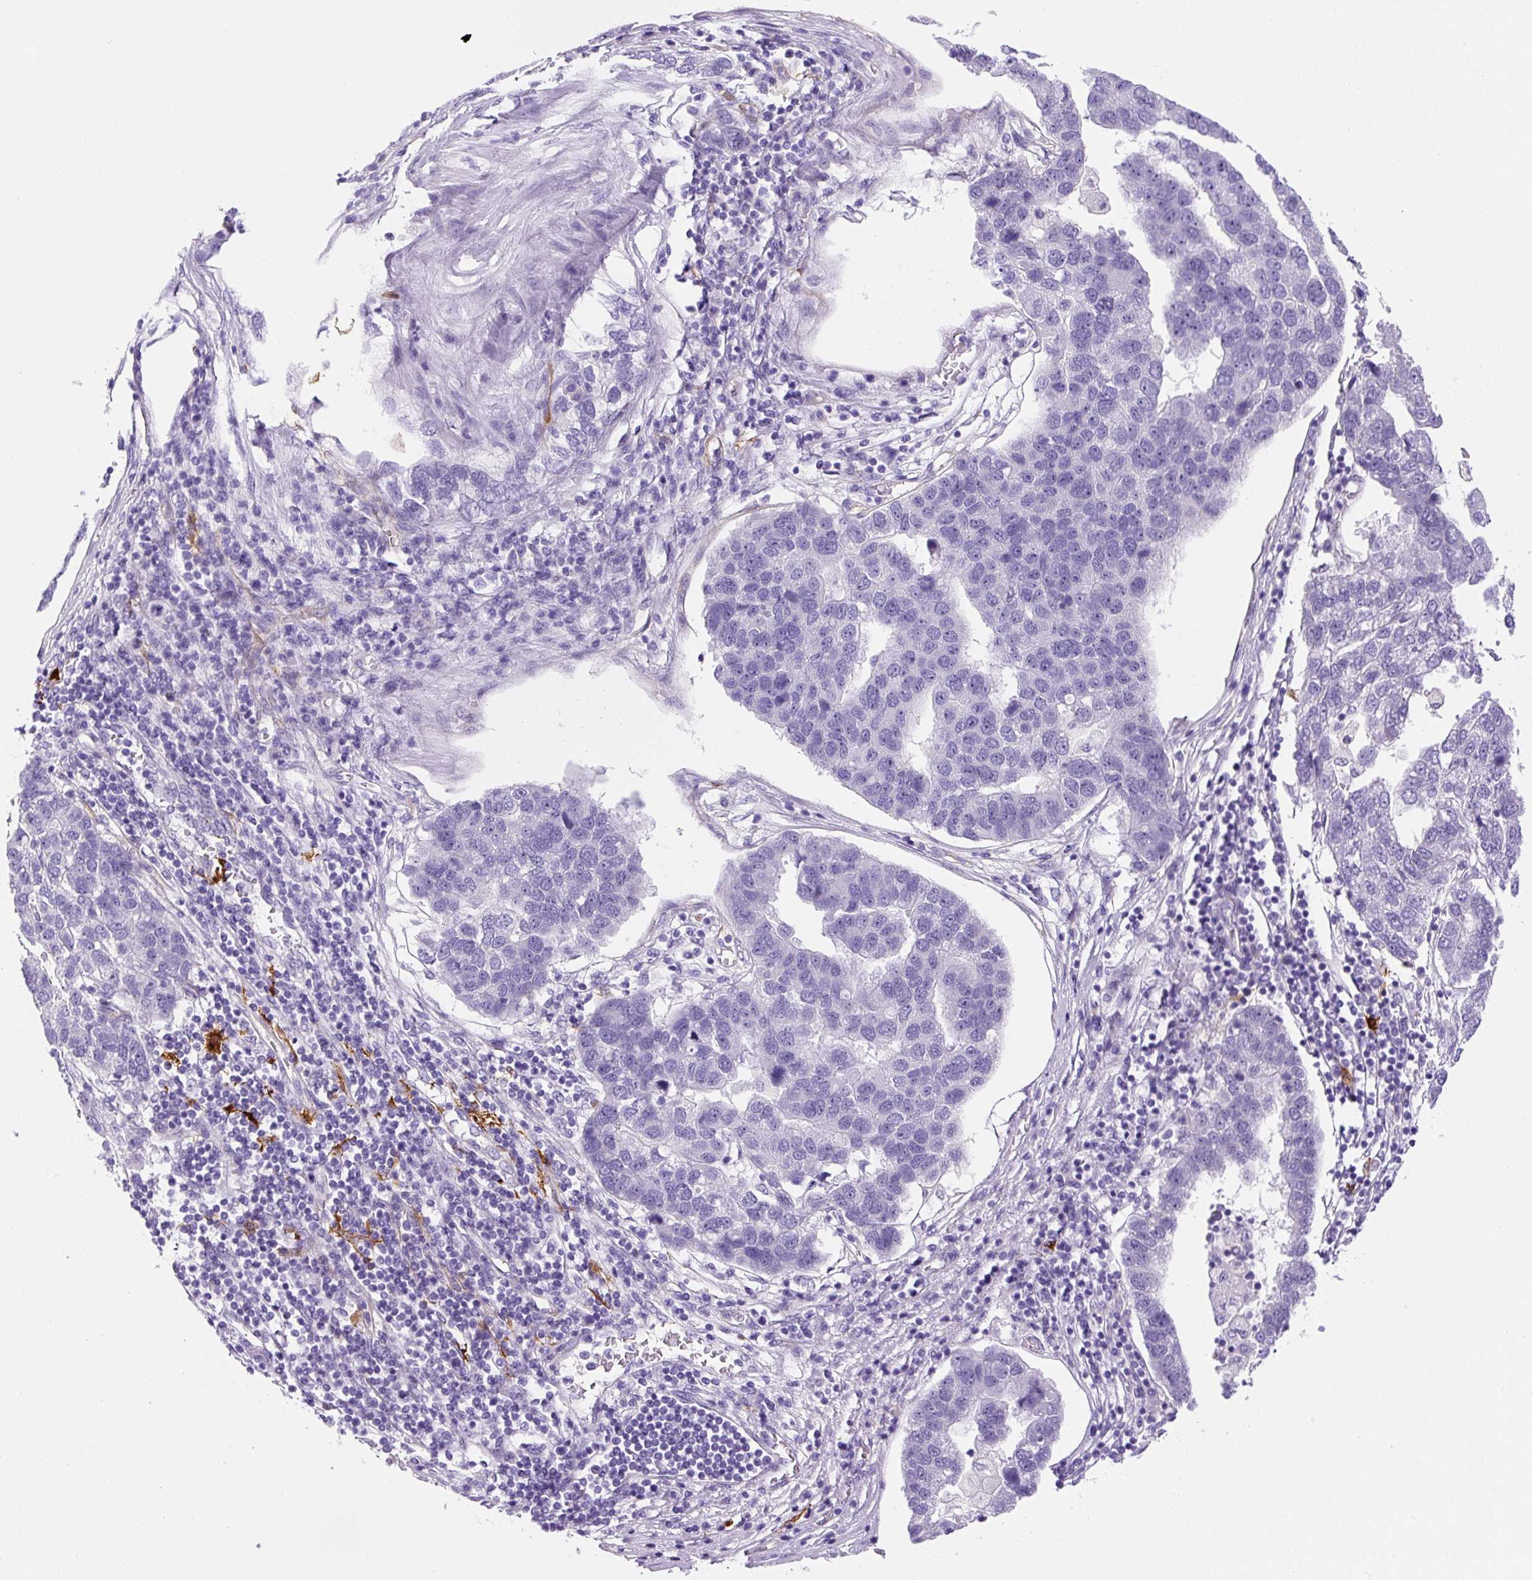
{"staining": {"intensity": "negative", "quantity": "none", "location": "none"}, "tissue": "pancreatic cancer", "cell_type": "Tumor cells", "image_type": "cancer", "snomed": [{"axis": "morphology", "description": "Adenocarcinoma, NOS"}, {"axis": "topography", "description": "Pancreas"}], "caption": "Protein analysis of pancreatic cancer (adenocarcinoma) reveals no significant positivity in tumor cells. (DAB immunohistochemistry (IHC) visualized using brightfield microscopy, high magnification).", "gene": "ASB4", "patient": {"sex": "female", "age": 61}}